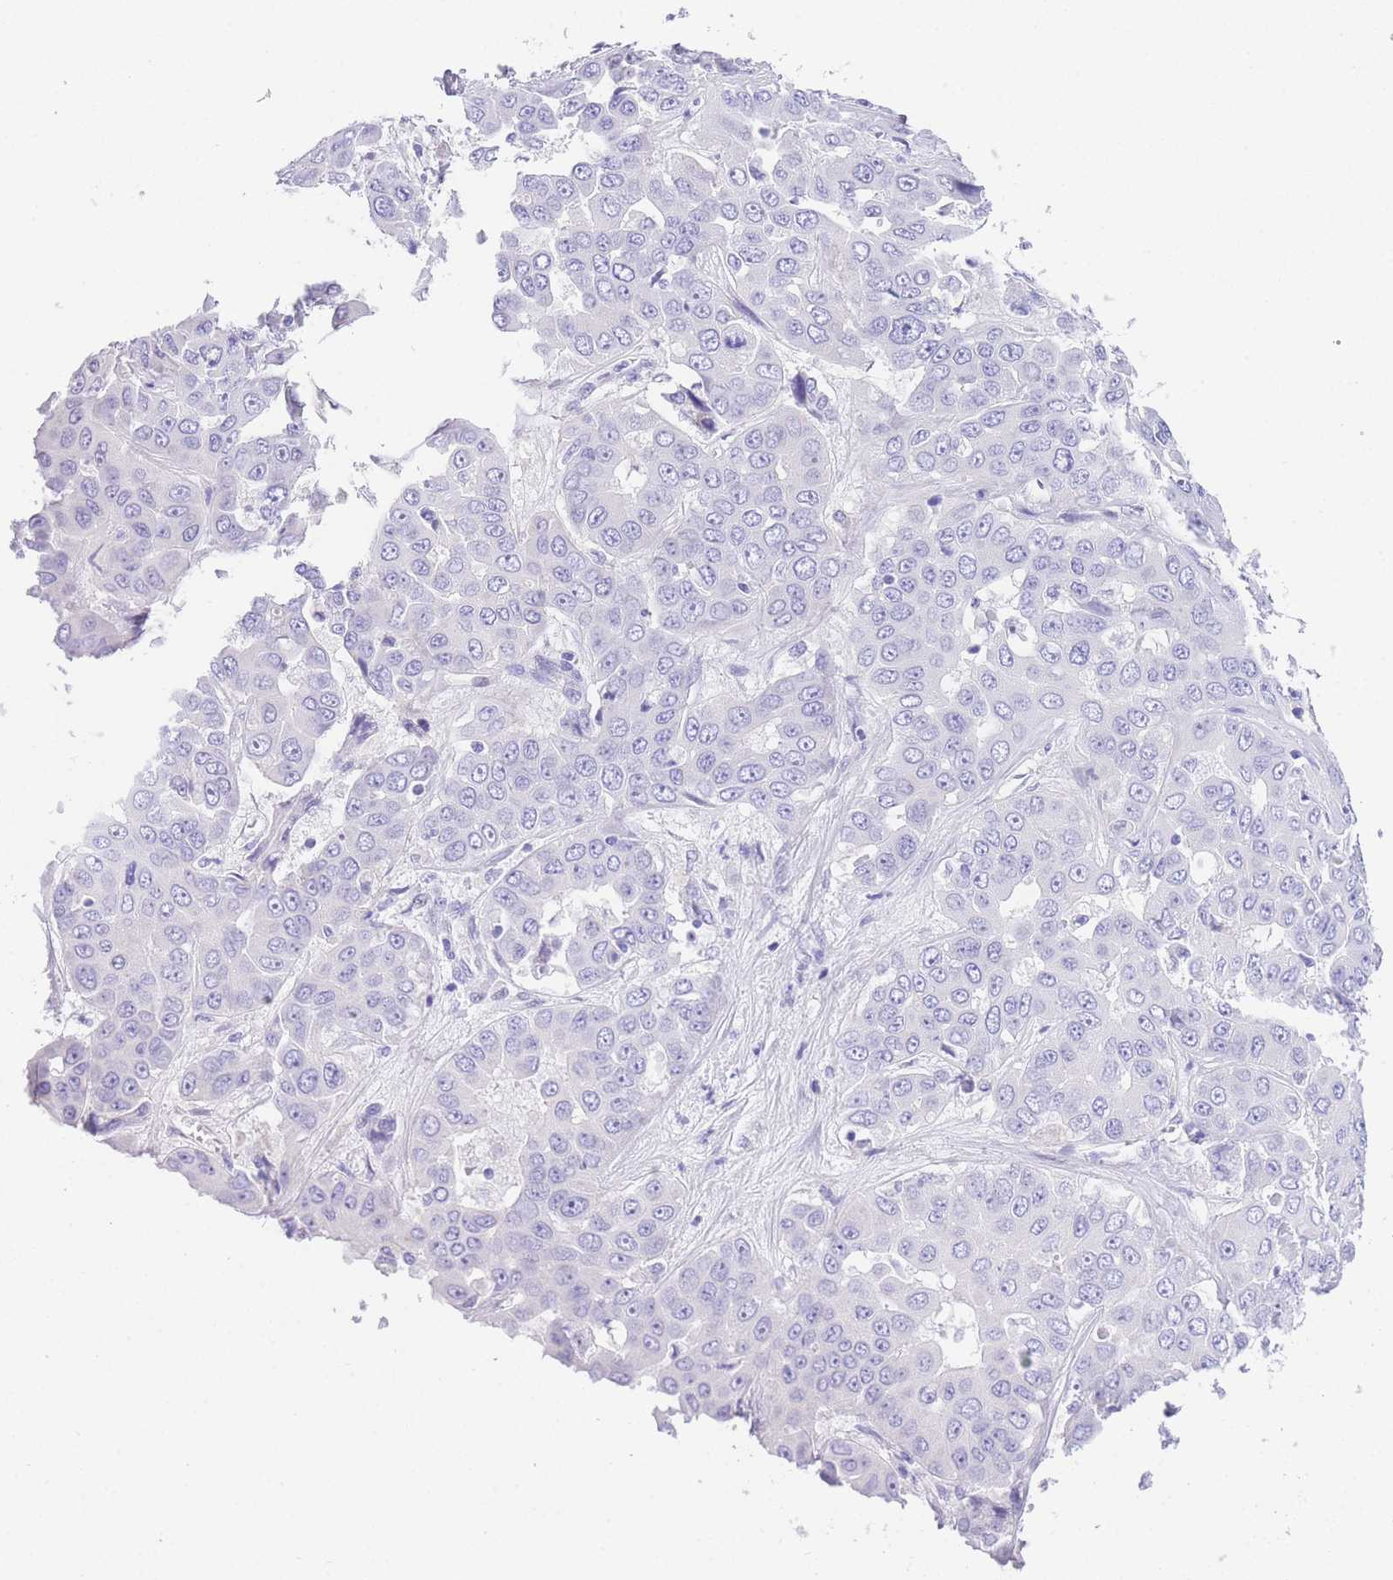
{"staining": {"intensity": "negative", "quantity": "none", "location": "none"}, "tissue": "liver cancer", "cell_type": "Tumor cells", "image_type": "cancer", "snomed": [{"axis": "morphology", "description": "Cholangiocarcinoma"}, {"axis": "topography", "description": "Liver"}], "caption": "IHC photomicrograph of neoplastic tissue: human liver cholangiocarcinoma stained with DAB demonstrates no significant protein expression in tumor cells. Nuclei are stained in blue.", "gene": "TIFAB", "patient": {"sex": "female", "age": 52}}